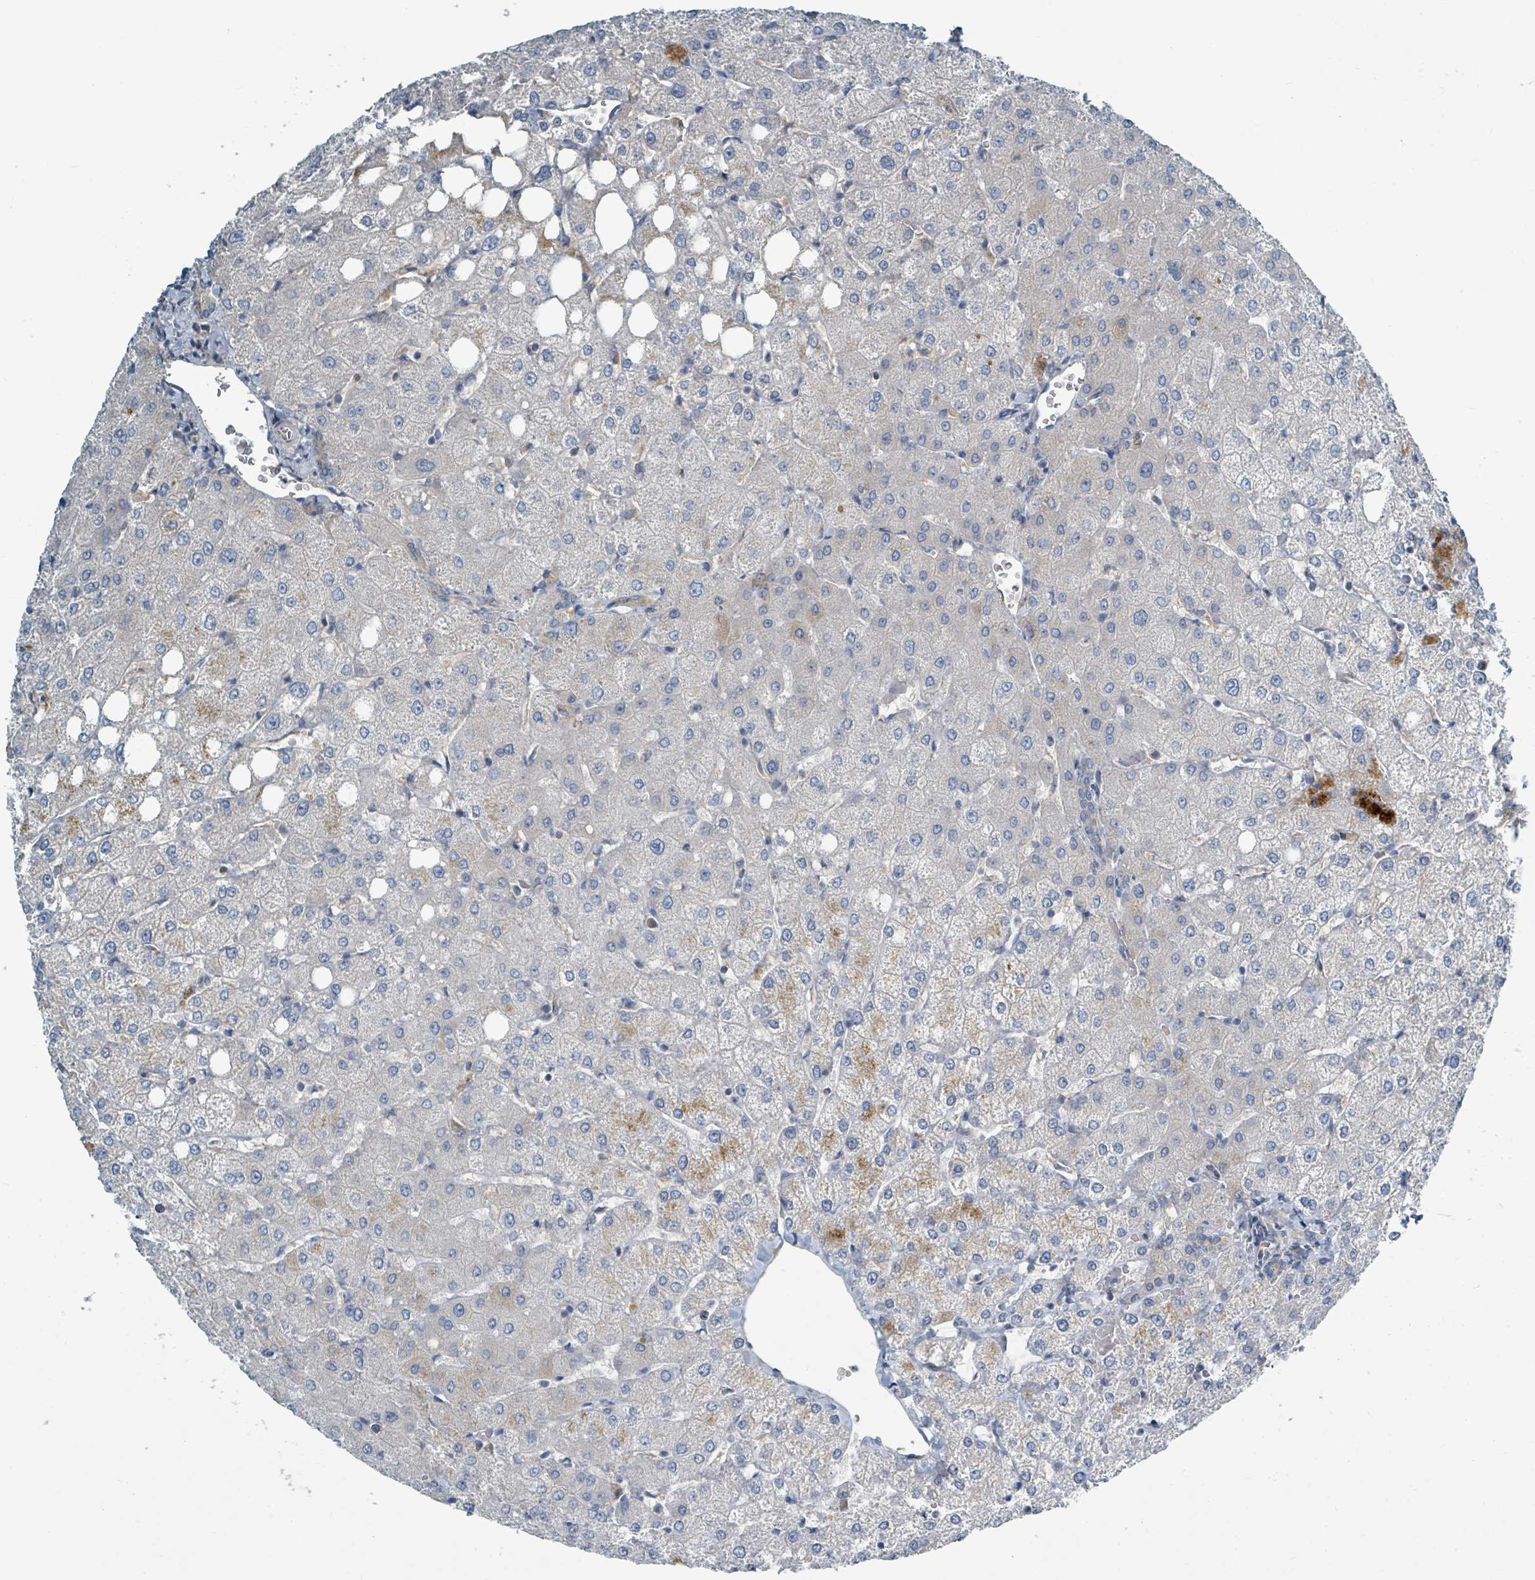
{"staining": {"intensity": "negative", "quantity": "none", "location": "none"}, "tissue": "liver", "cell_type": "Cholangiocytes", "image_type": "normal", "snomed": [{"axis": "morphology", "description": "Normal tissue, NOS"}, {"axis": "topography", "description": "Liver"}], "caption": "Immunohistochemical staining of unremarkable liver reveals no significant staining in cholangiocytes. Brightfield microscopy of IHC stained with DAB (3,3'-diaminobenzidine) (brown) and hematoxylin (blue), captured at high magnification.", "gene": "SLC25A23", "patient": {"sex": "female", "age": 54}}